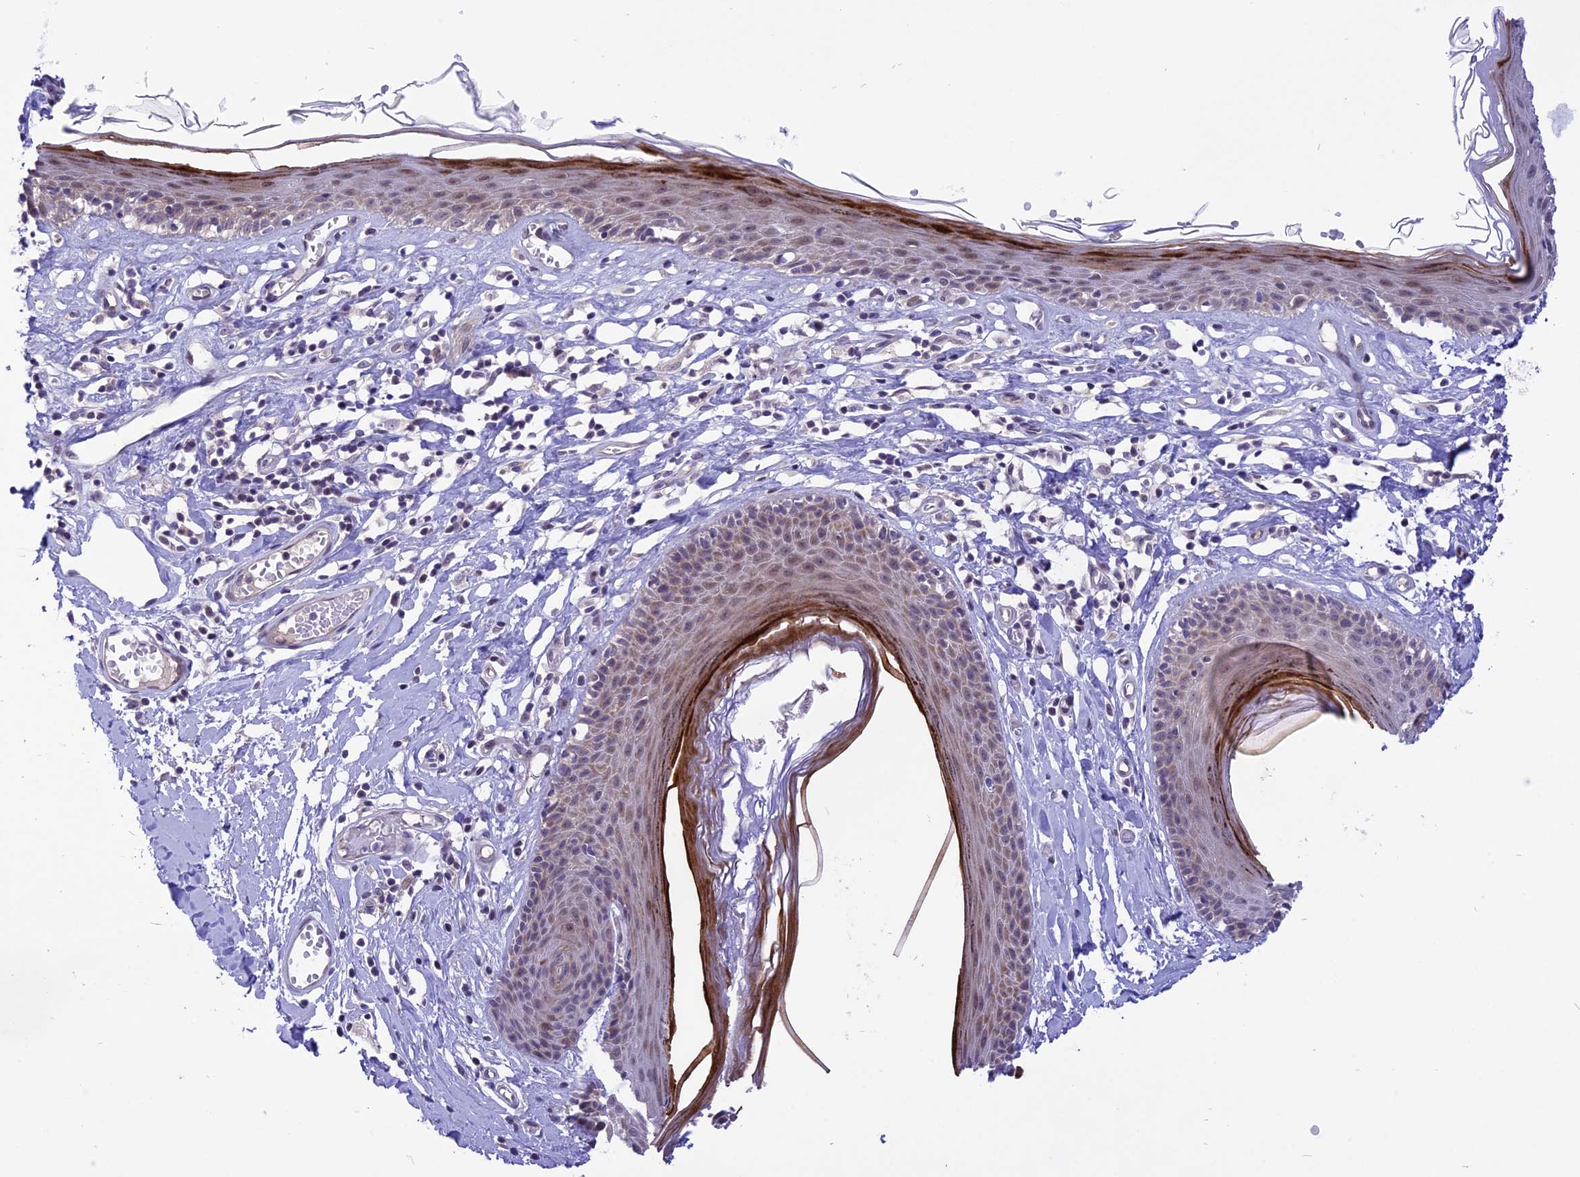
{"staining": {"intensity": "moderate", "quantity": "<25%", "location": "cytoplasmic/membranous,nuclear"}, "tissue": "skin", "cell_type": "Epidermal cells", "image_type": "normal", "snomed": [{"axis": "morphology", "description": "Normal tissue, NOS"}, {"axis": "topography", "description": "Adipose tissue"}, {"axis": "topography", "description": "Vascular tissue"}, {"axis": "topography", "description": "Vulva"}, {"axis": "topography", "description": "Peripheral nerve tissue"}], "caption": "A high-resolution histopathology image shows immunohistochemistry (IHC) staining of benign skin, which shows moderate cytoplasmic/membranous,nuclear staining in approximately <25% of epidermal cells. The protein is stained brown, and the nuclei are stained in blue (DAB IHC with brightfield microscopy, high magnification).", "gene": "ZNF837", "patient": {"sex": "female", "age": 86}}